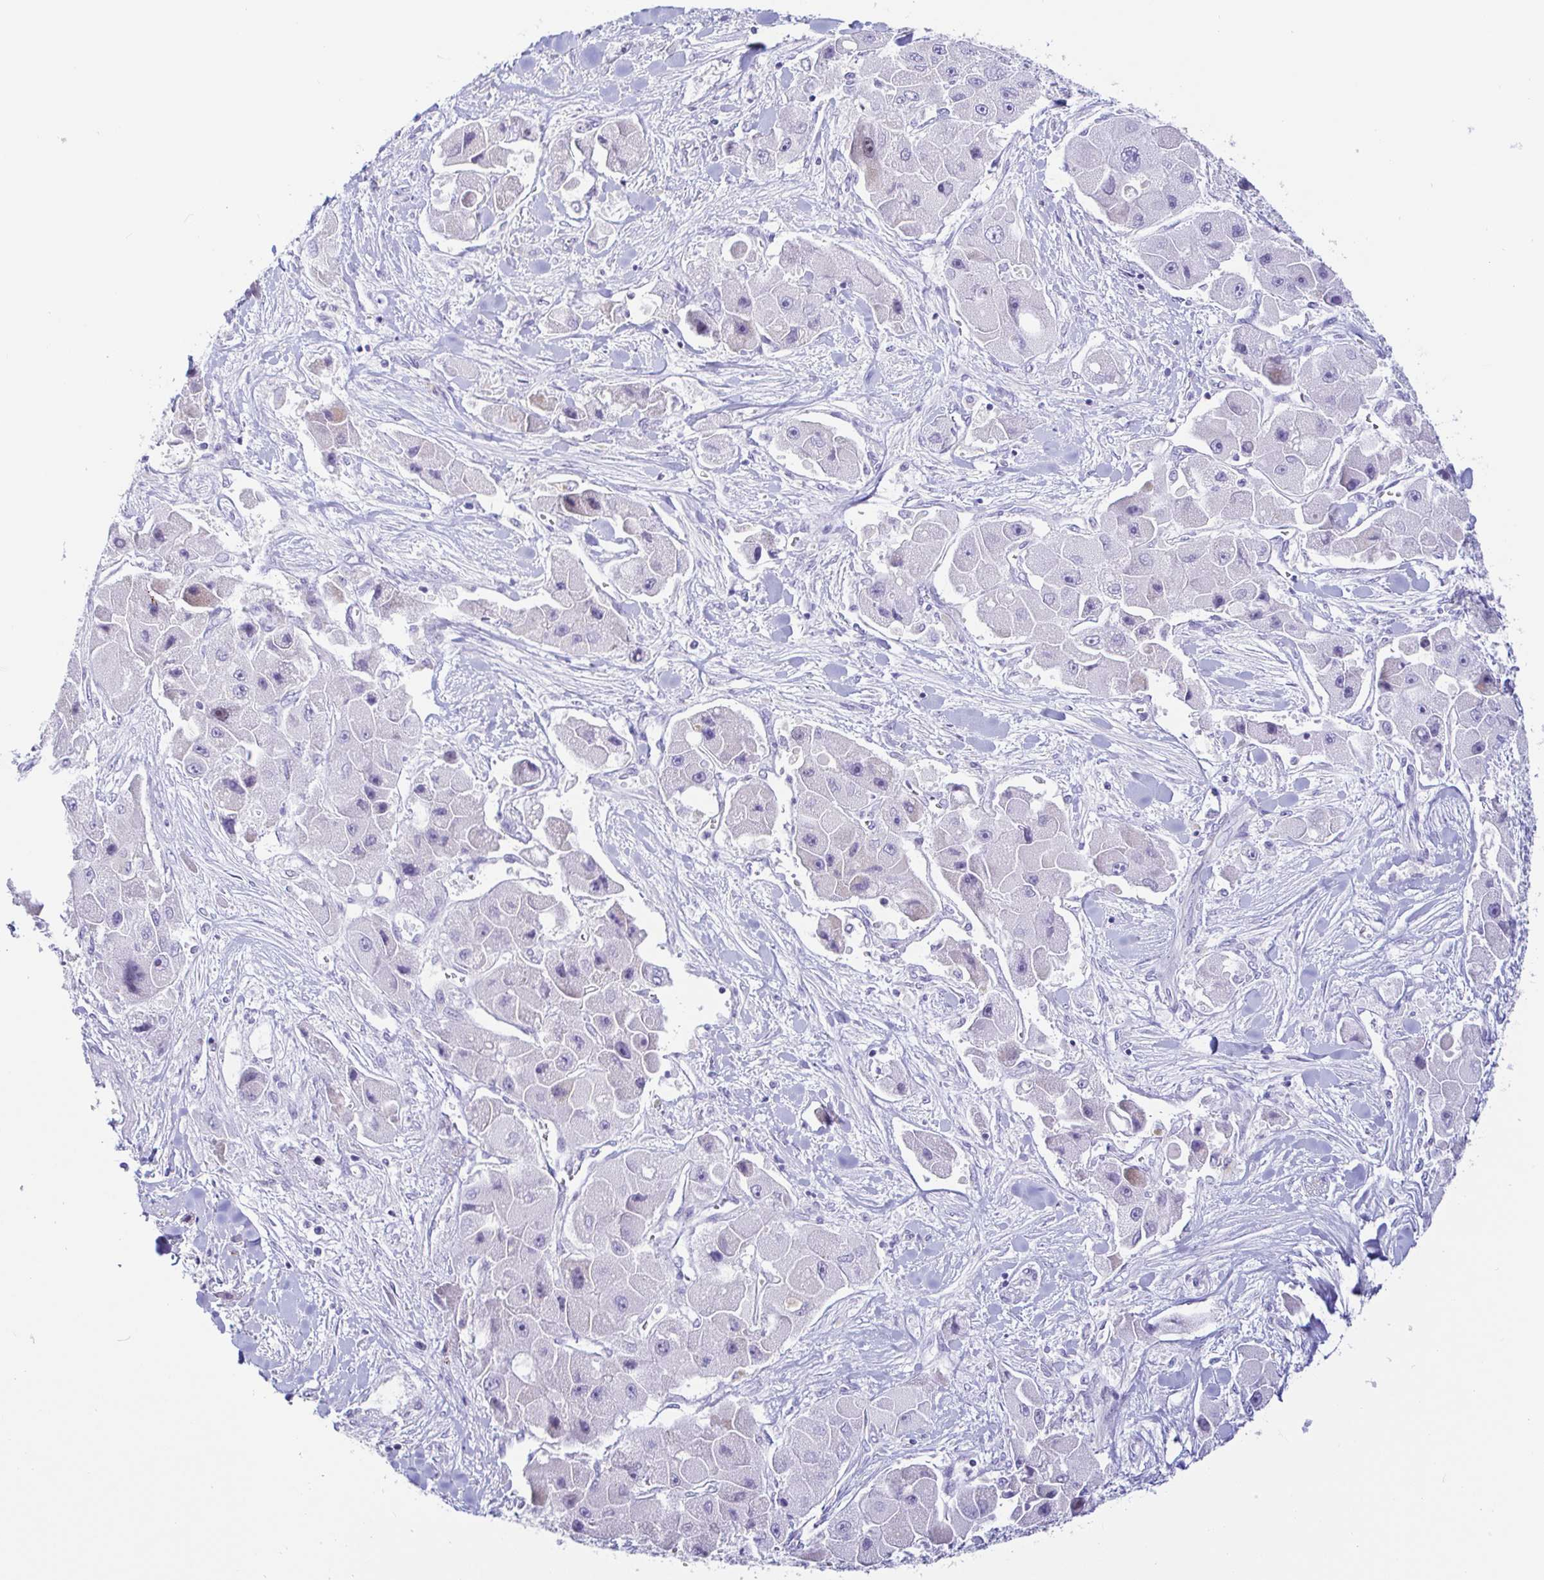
{"staining": {"intensity": "negative", "quantity": "none", "location": "none"}, "tissue": "liver cancer", "cell_type": "Tumor cells", "image_type": "cancer", "snomed": [{"axis": "morphology", "description": "Carcinoma, Hepatocellular, NOS"}, {"axis": "topography", "description": "Liver"}], "caption": "IHC of human liver cancer (hepatocellular carcinoma) exhibits no staining in tumor cells. (Immunohistochemistry (ihc), brightfield microscopy, high magnification).", "gene": "PINLYP", "patient": {"sex": "male", "age": 24}}